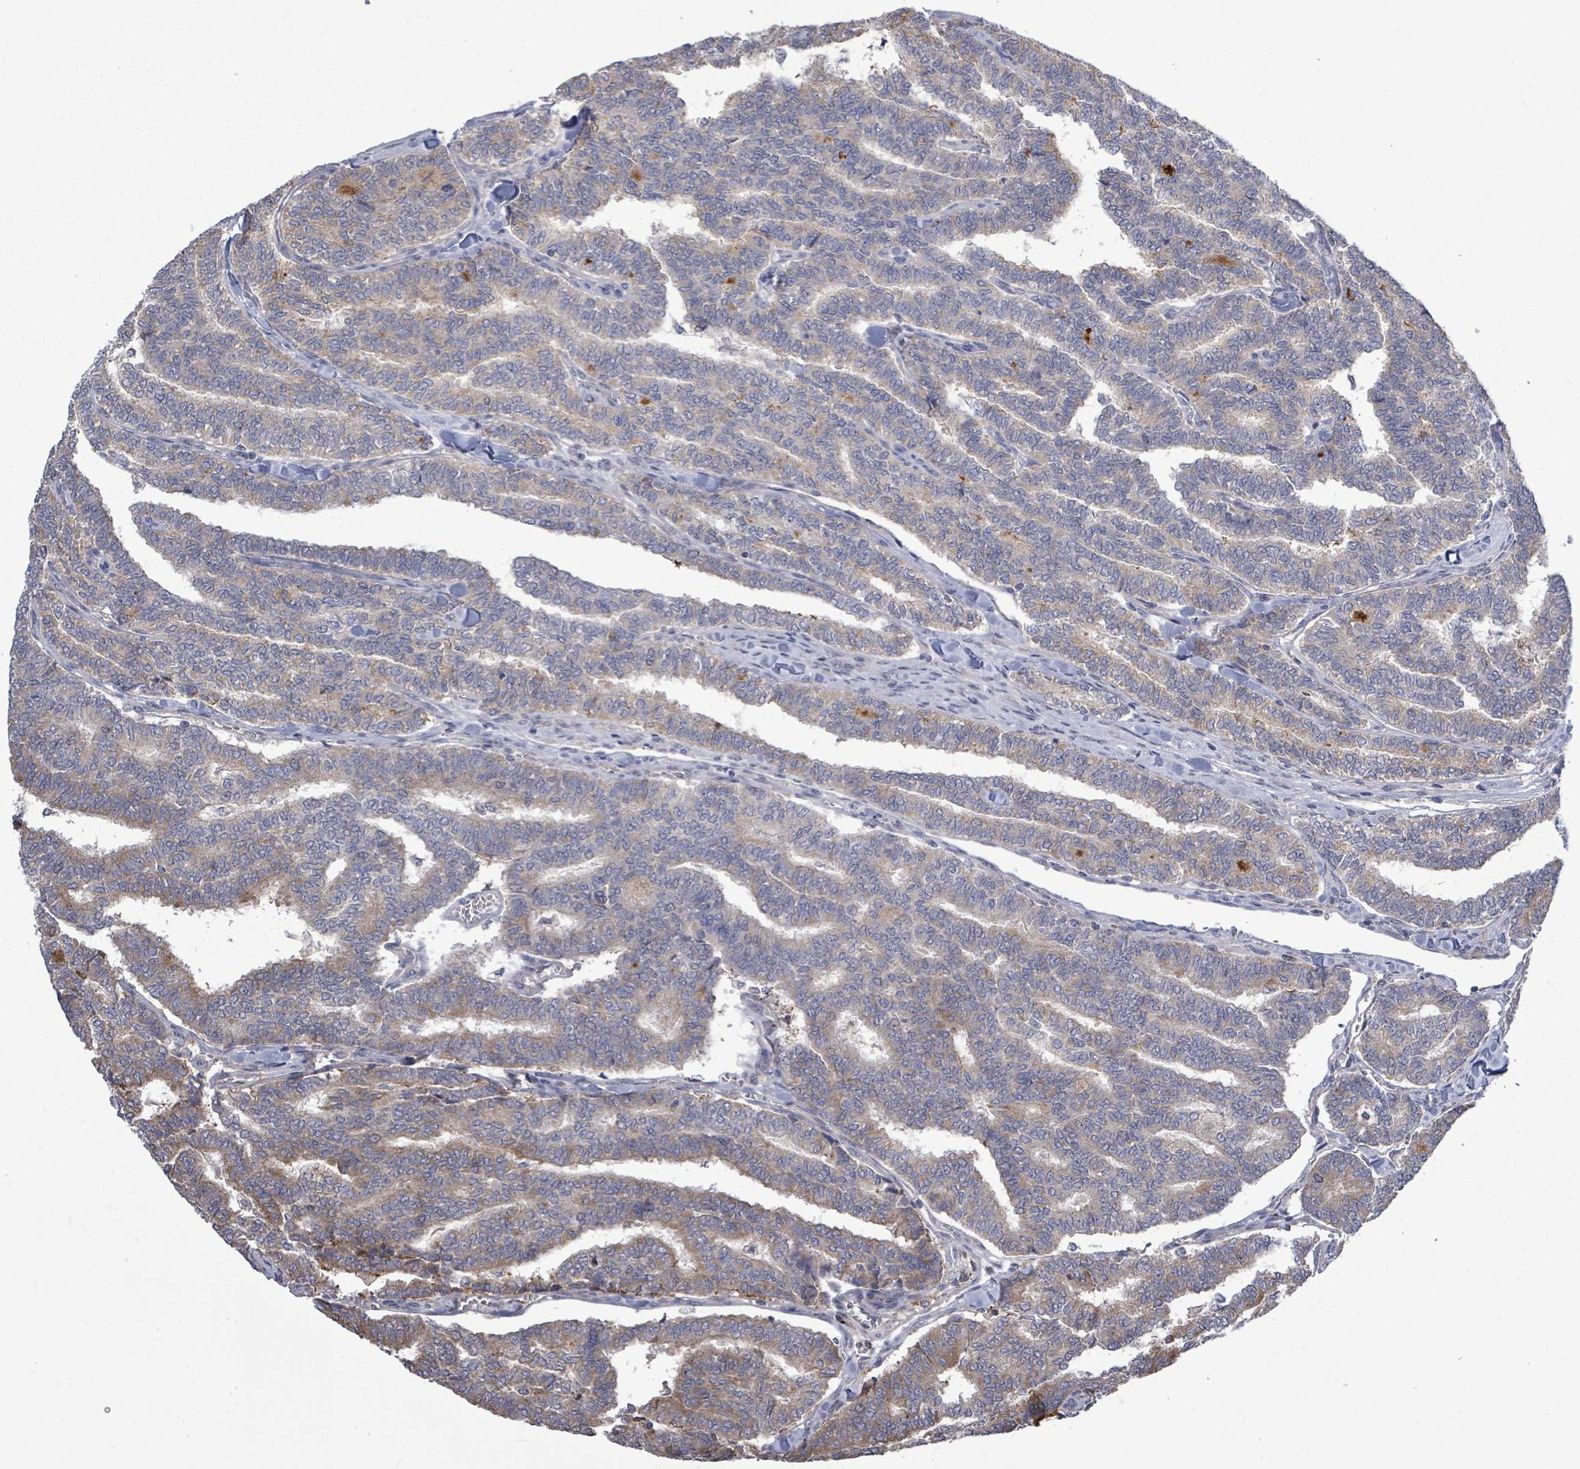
{"staining": {"intensity": "weak", "quantity": "<25%", "location": "cytoplasmic/membranous"}, "tissue": "thyroid cancer", "cell_type": "Tumor cells", "image_type": "cancer", "snomed": [{"axis": "morphology", "description": "Papillary adenocarcinoma, NOS"}, {"axis": "topography", "description": "Thyroid gland"}], "caption": "An image of human papillary adenocarcinoma (thyroid) is negative for staining in tumor cells.", "gene": "PAPSS1", "patient": {"sex": "female", "age": 35}}